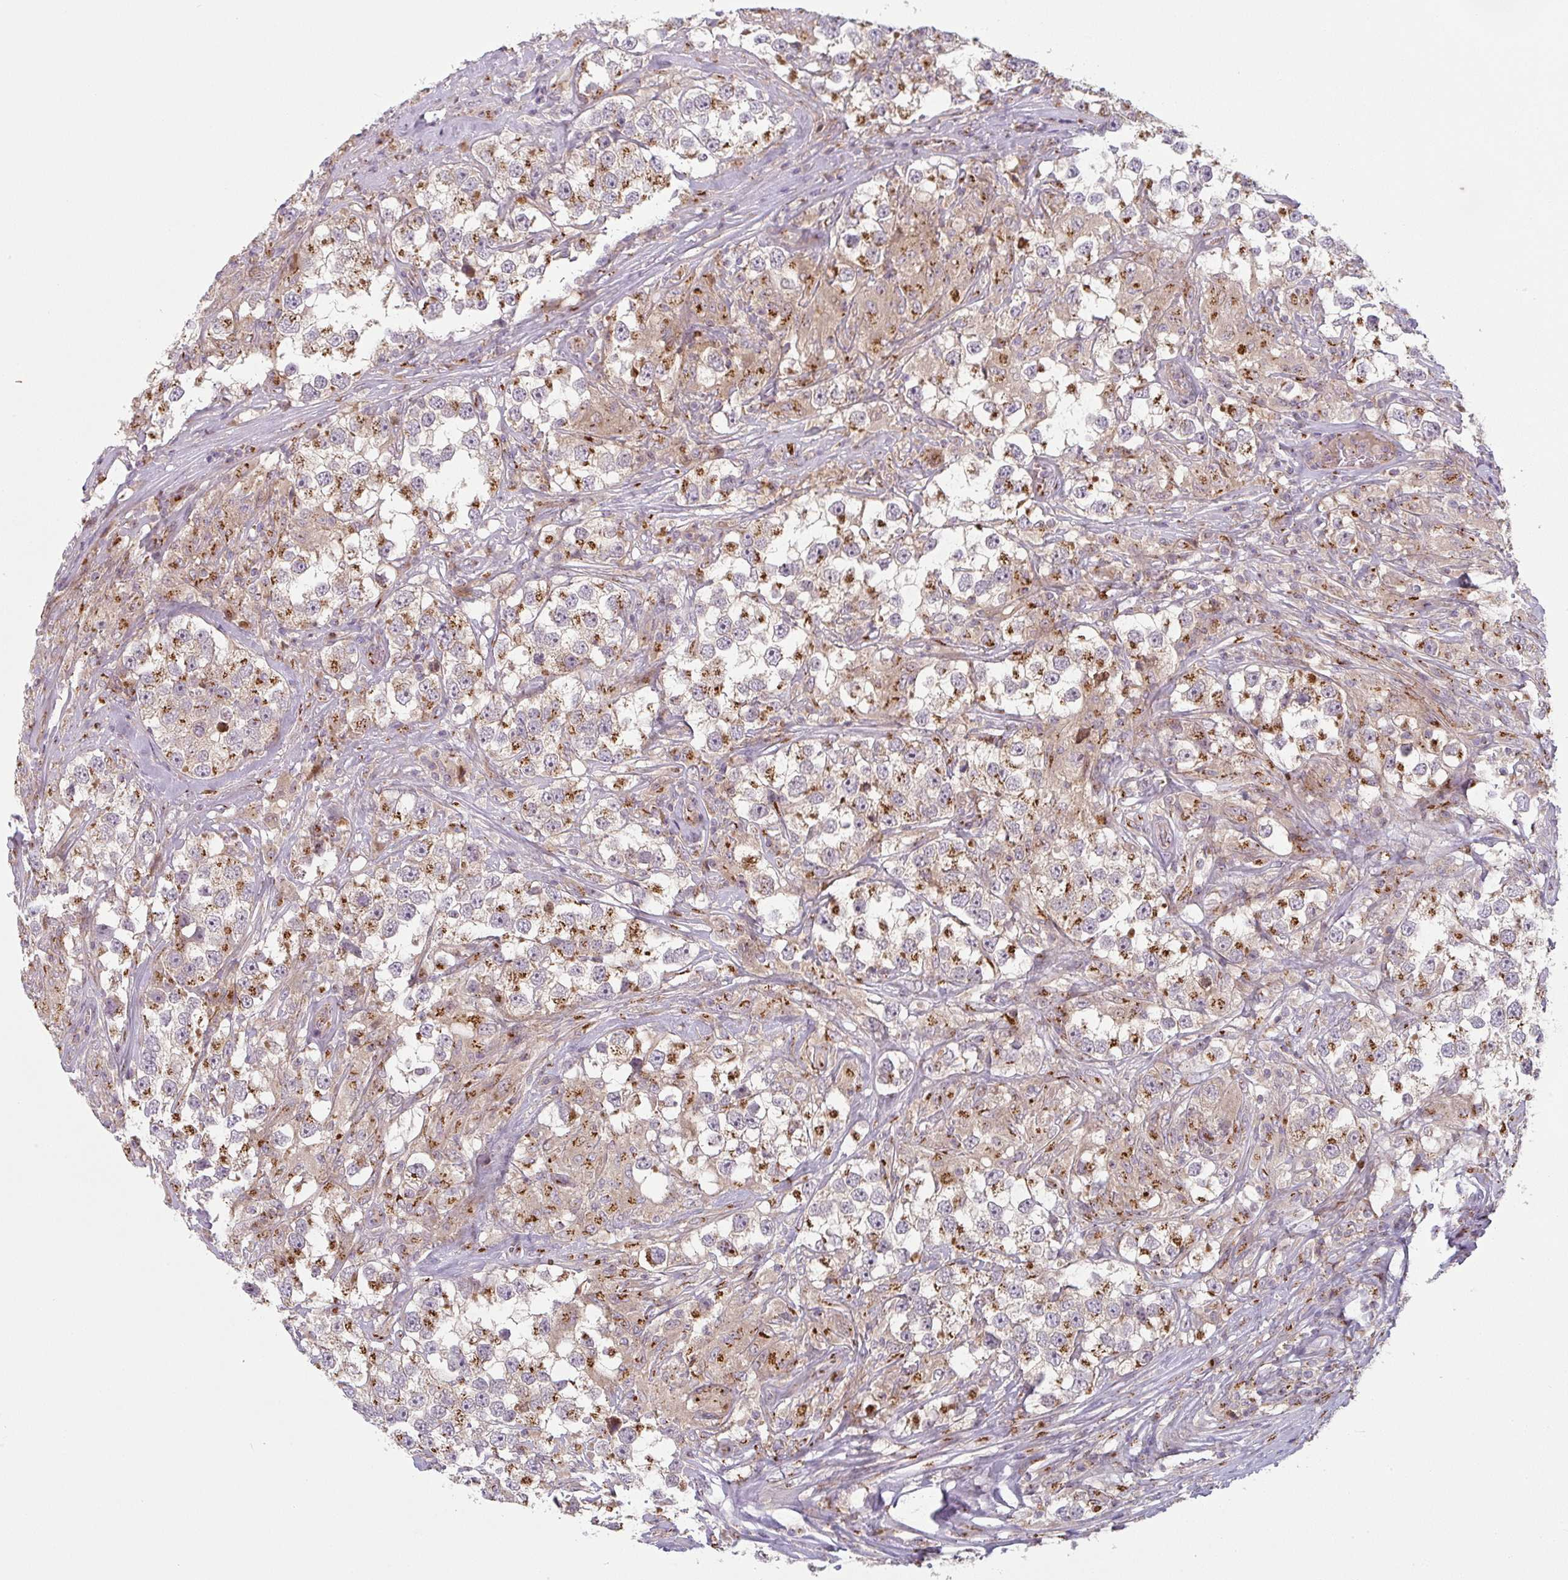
{"staining": {"intensity": "strong", "quantity": ">75%", "location": "cytoplasmic/membranous"}, "tissue": "testis cancer", "cell_type": "Tumor cells", "image_type": "cancer", "snomed": [{"axis": "morphology", "description": "Seminoma, NOS"}, {"axis": "topography", "description": "Testis"}], "caption": "A brown stain labels strong cytoplasmic/membranous staining of a protein in human testis cancer (seminoma) tumor cells.", "gene": "GVQW3", "patient": {"sex": "male", "age": 46}}